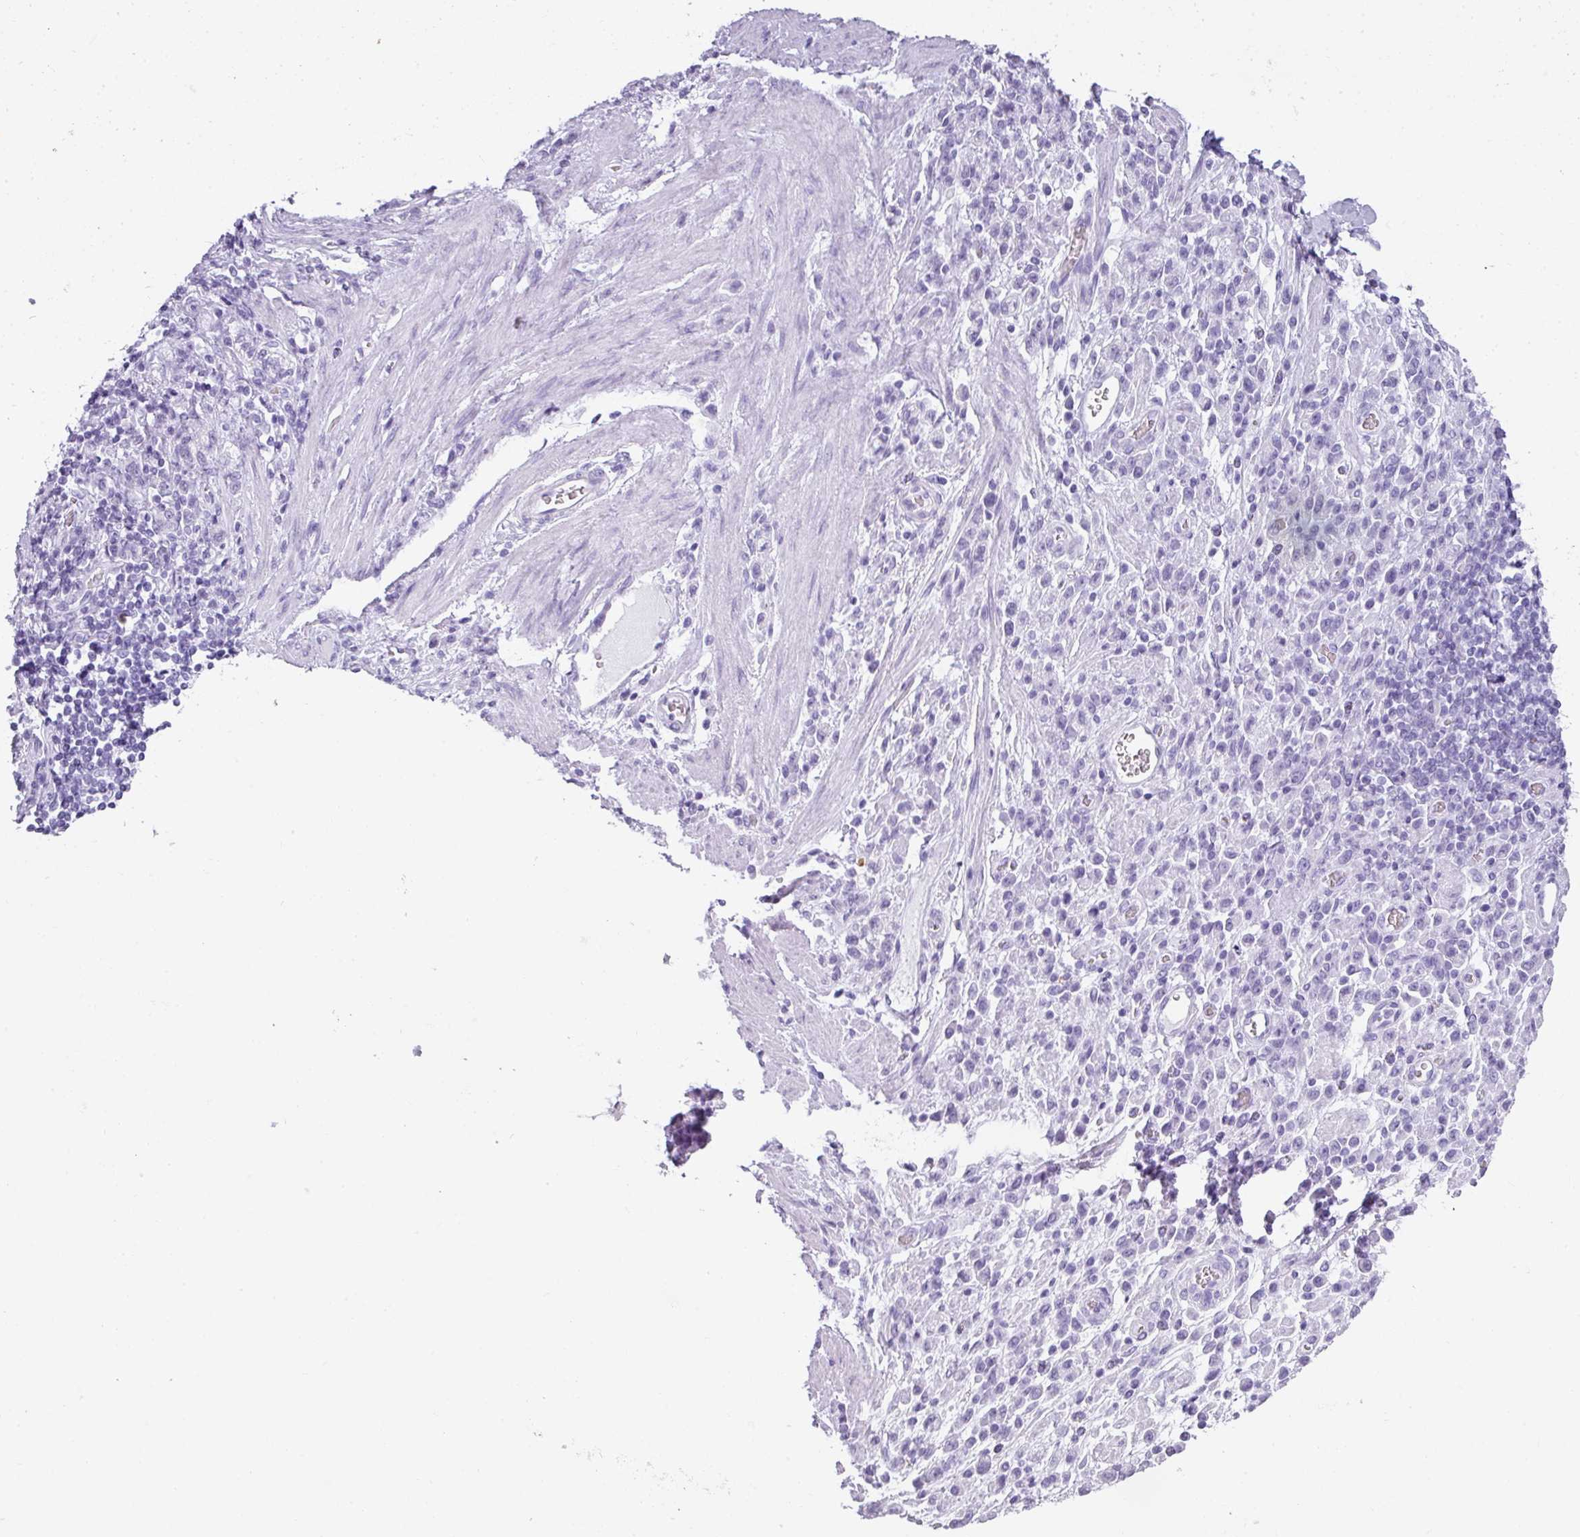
{"staining": {"intensity": "negative", "quantity": "none", "location": "none"}, "tissue": "stomach cancer", "cell_type": "Tumor cells", "image_type": "cancer", "snomed": [{"axis": "morphology", "description": "Adenocarcinoma, NOS"}, {"axis": "topography", "description": "Stomach"}], "caption": "Immunohistochemical staining of stomach cancer (adenocarcinoma) shows no significant positivity in tumor cells. The staining was performed using DAB (3,3'-diaminobenzidine) to visualize the protein expression in brown, while the nuclei were stained in blue with hematoxylin (Magnification: 20x).", "gene": "RBMY1F", "patient": {"sex": "male", "age": 77}}